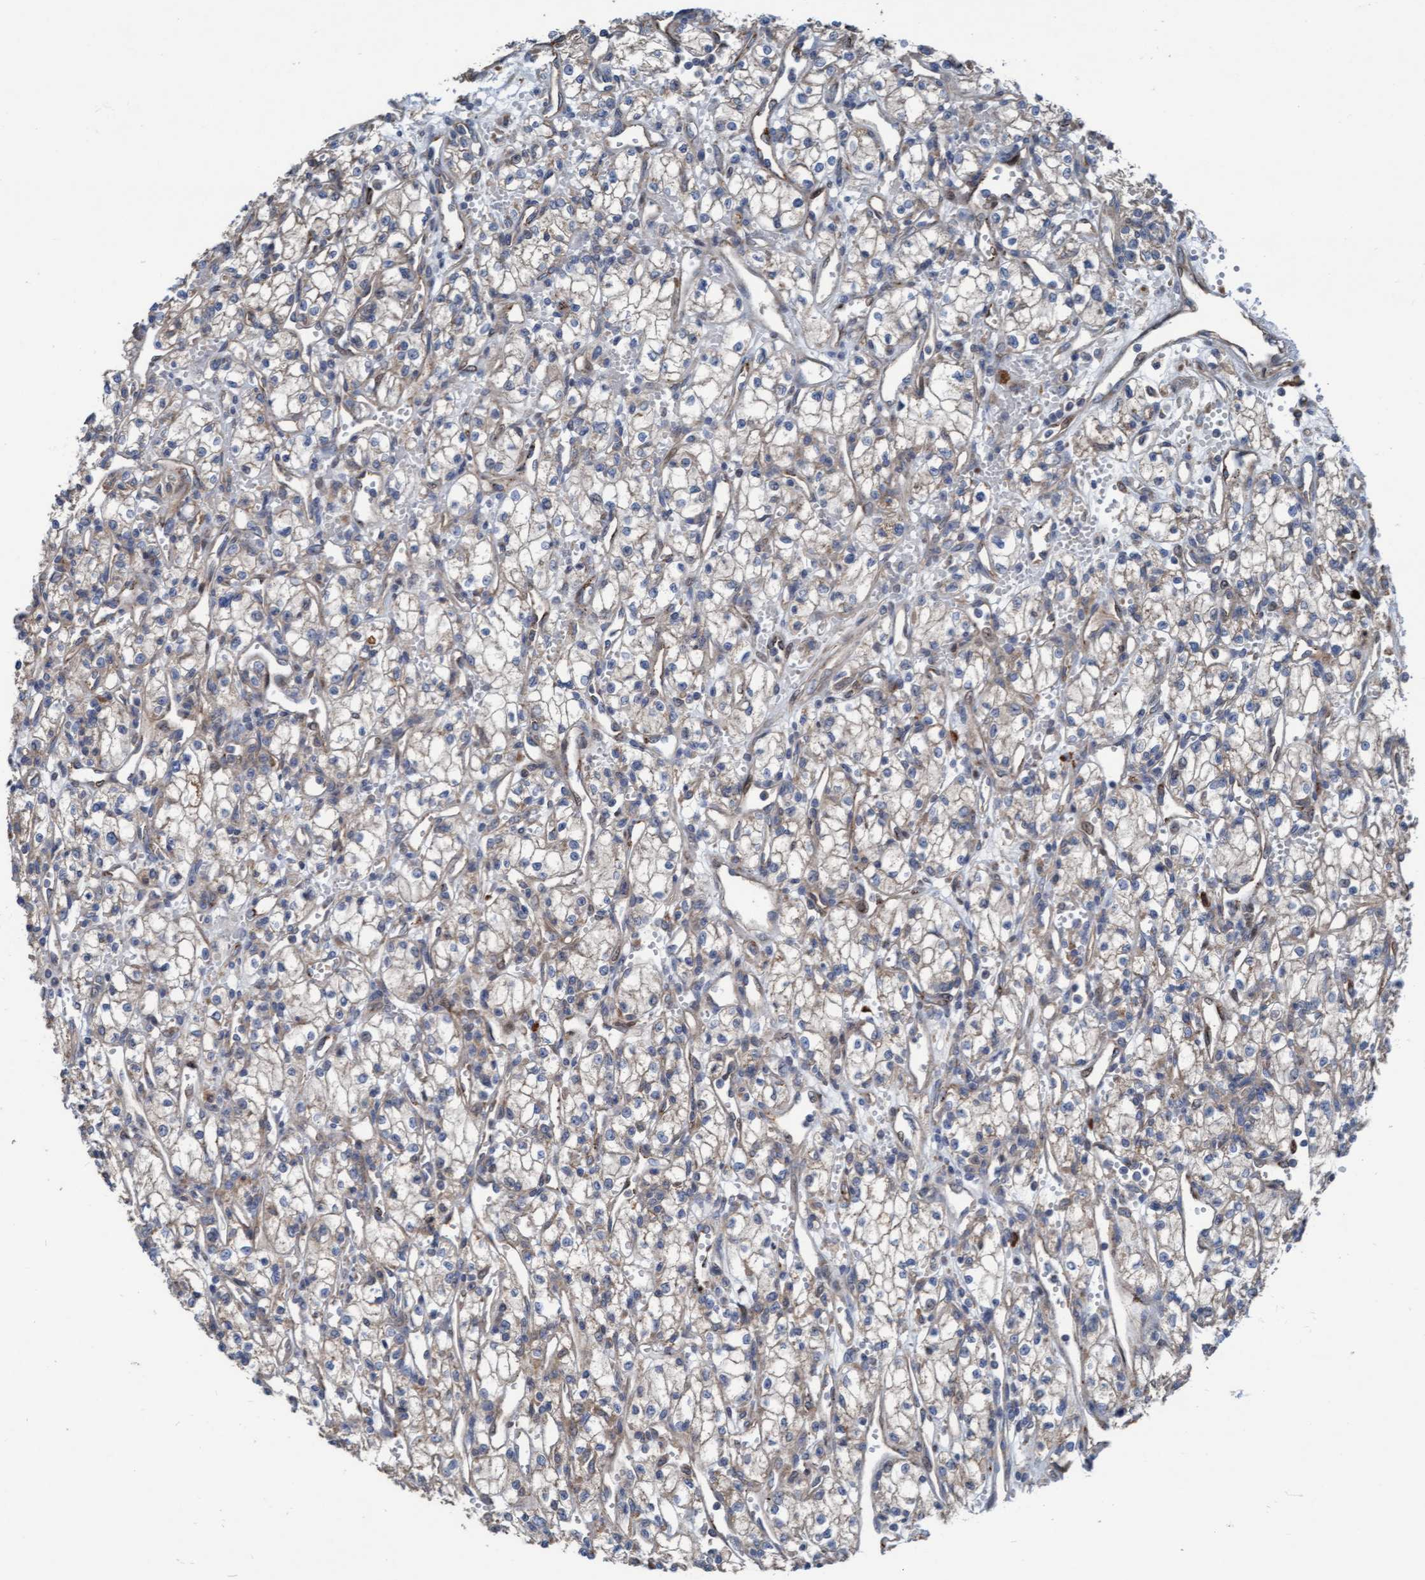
{"staining": {"intensity": "negative", "quantity": "none", "location": "none"}, "tissue": "renal cancer", "cell_type": "Tumor cells", "image_type": "cancer", "snomed": [{"axis": "morphology", "description": "Adenocarcinoma, NOS"}, {"axis": "topography", "description": "Kidney"}], "caption": "IHC image of human renal cancer (adenocarcinoma) stained for a protein (brown), which displays no staining in tumor cells.", "gene": "KLHL26", "patient": {"sex": "male", "age": 59}}